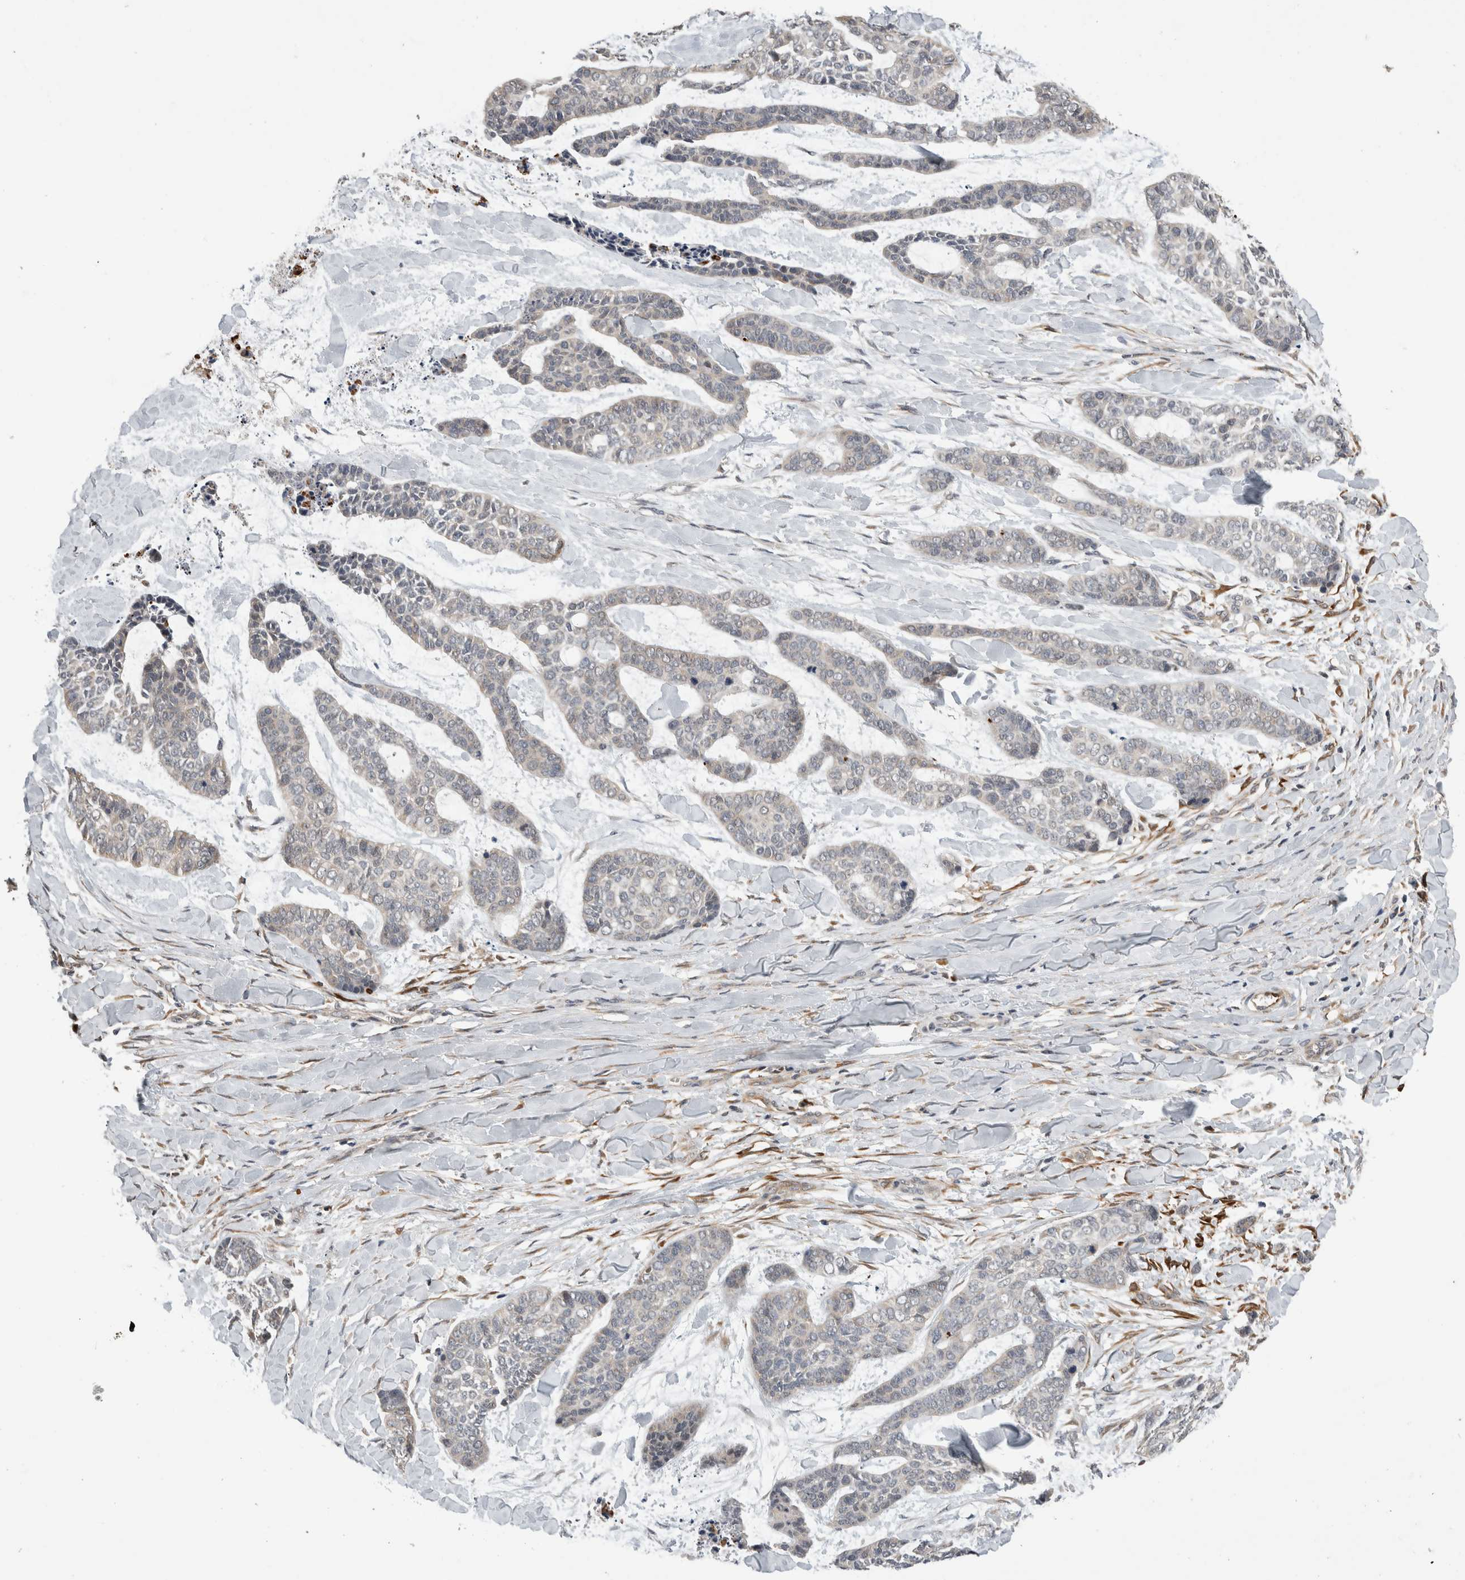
{"staining": {"intensity": "weak", "quantity": "<25%", "location": "cytoplasmic/membranous"}, "tissue": "skin cancer", "cell_type": "Tumor cells", "image_type": "cancer", "snomed": [{"axis": "morphology", "description": "Basal cell carcinoma"}, {"axis": "topography", "description": "Skin"}], "caption": "A micrograph of human skin basal cell carcinoma is negative for staining in tumor cells. (IHC, brightfield microscopy, high magnification).", "gene": "APOL2", "patient": {"sex": "female", "age": 64}}